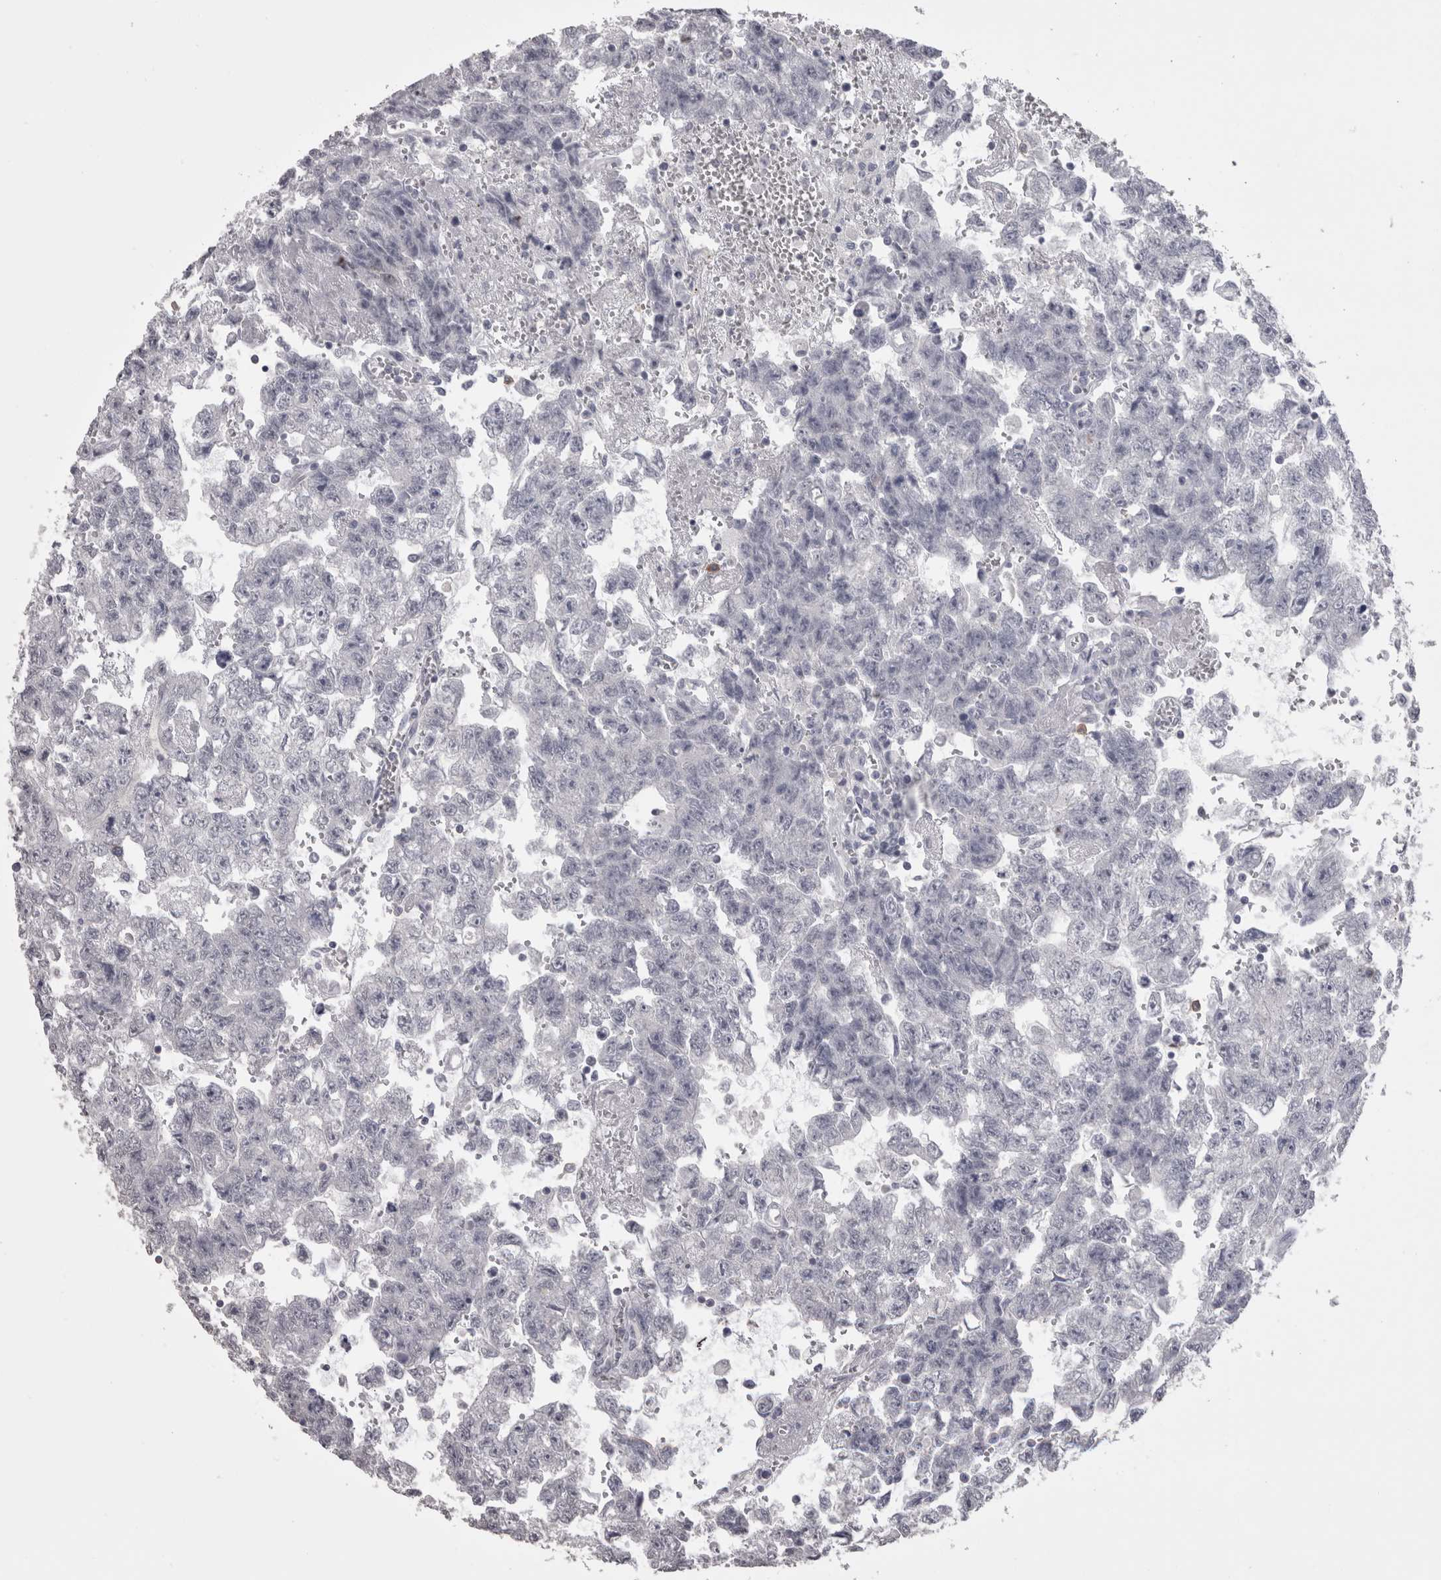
{"staining": {"intensity": "negative", "quantity": "none", "location": "none"}, "tissue": "testis cancer", "cell_type": "Tumor cells", "image_type": "cancer", "snomed": [{"axis": "morphology", "description": "Seminoma, NOS"}, {"axis": "morphology", "description": "Carcinoma, Embryonal, NOS"}, {"axis": "topography", "description": "Testis"}], "caption": "Immunohistochemistry (IHC) of human testis cancer (seminoma) reveals no positivity in tumor cells.", "gene": "LAX1", "patient": {"sex": "male", "age": 38}}